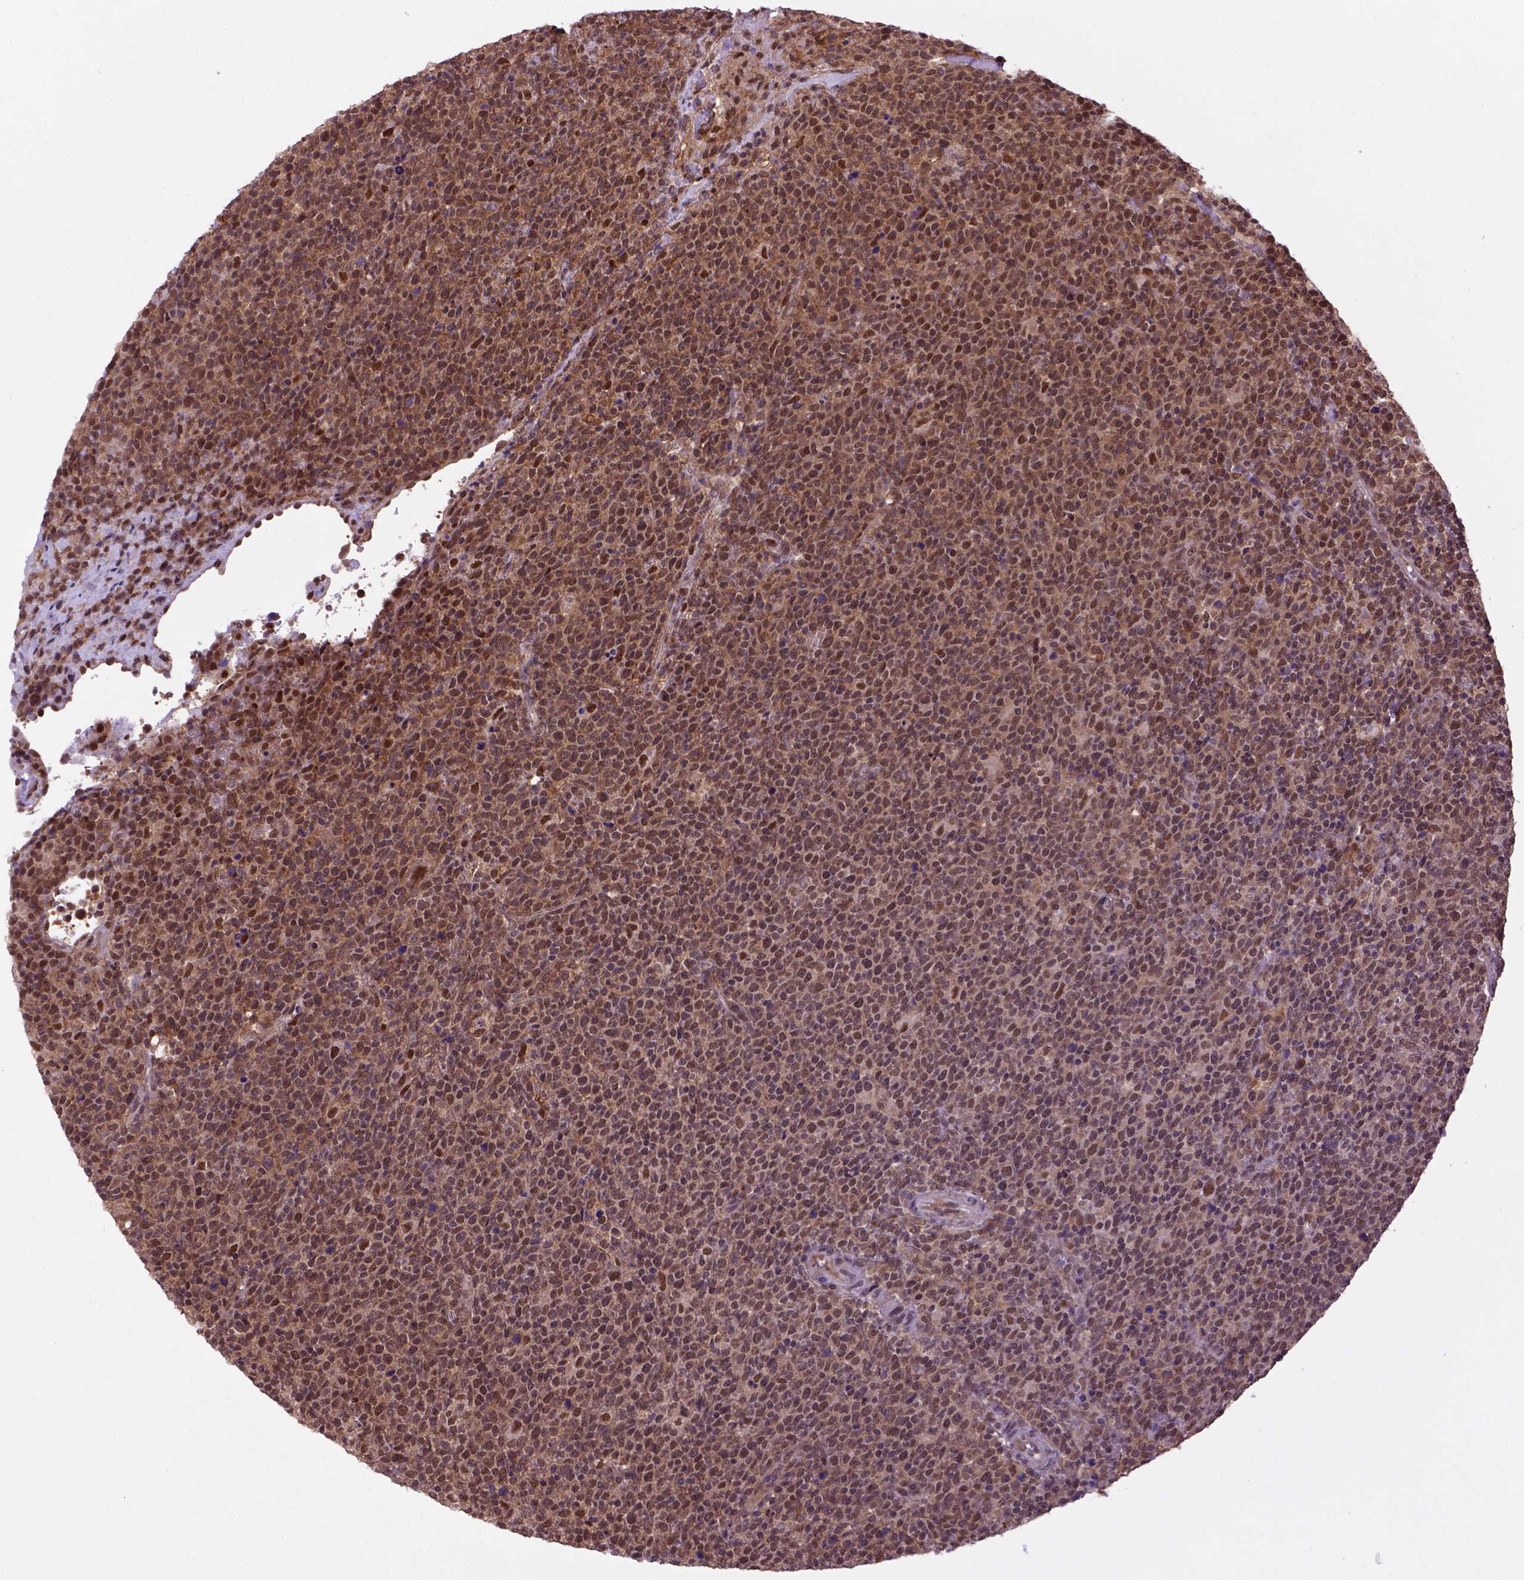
{"staining": {"intensity": "strong", "quantity": ">75%", "location": "cytoplasmic/membranous,nuclear"}, "tissue": "lymphoma", "cell_type": "Tumor cells", "image_type": "cancer", "snomed": [{"axis": "morphology", "description": "Malignant lymphoma, non-Hodgkin's type, High grade"}, {"axis": "topography", "description": "Lymph node"}], "caption": "Immunohistochemical staining of human malignant lymphoma, non-Hodgkin's type (high-grade) shows strong cytoplasmic/membranous and nuclear protein expression in approximately >75% of tumor cells.", "gene": "PSMC2", "patient": {"sex": "male", "age": 61}}